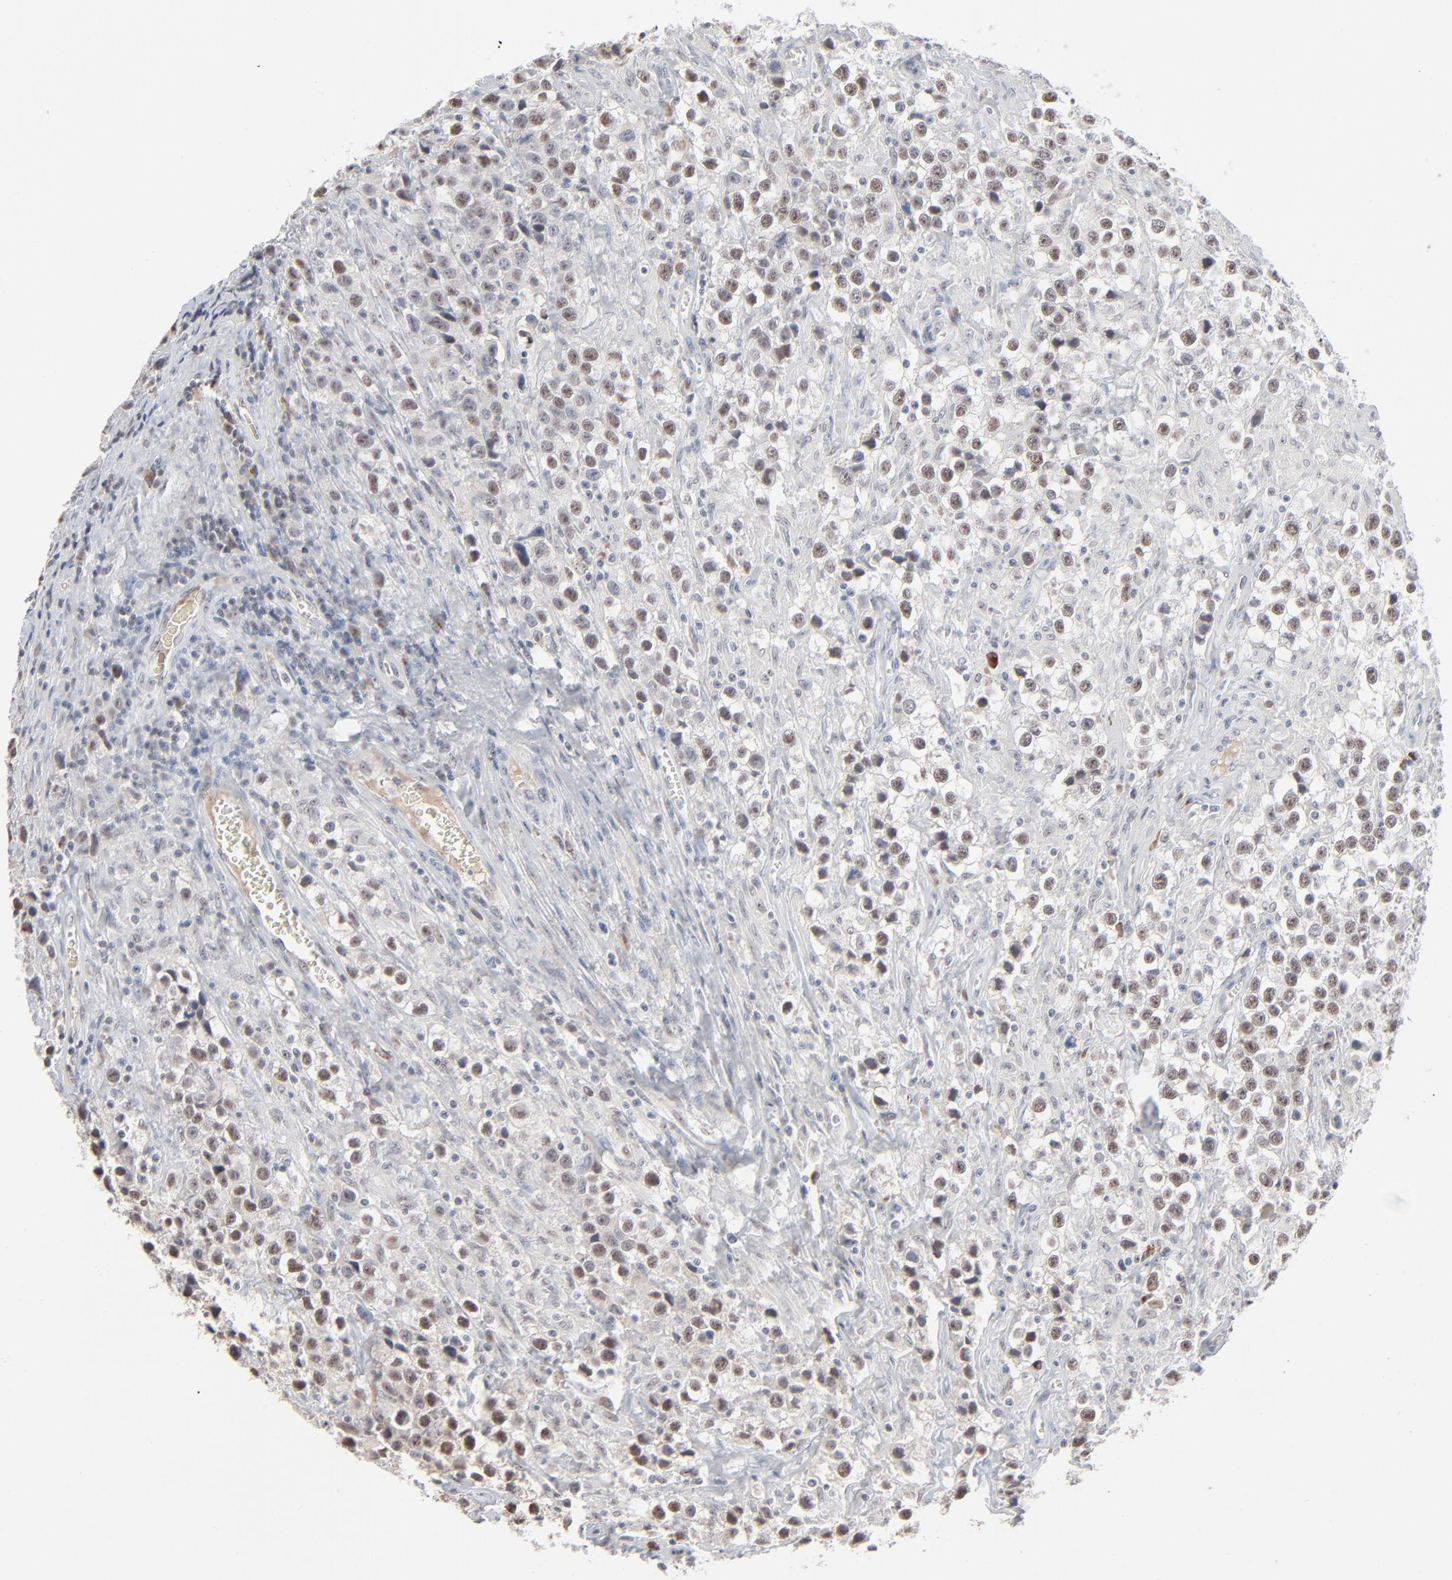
{"staining": {"intensity": "moderate", "quantity": ">75%", "location": "nuclear"}, "tissue": "testis cancer", "cell_type": "Tumor cells", "image_type": "cancer", "snomed": [{"axis": "morphology", "description": "Seminoma, NOS"}, {"axis": "topography", "description": "Testis"}], "caption": "The image reveals immunohistochemical staining of testis cancer. There is moderate nuclear staining is seen in approximately >75% of tumor cells. (brown staining indicates protein expression, while blue staining denotes nuclei).", "gene": "MPHOSPH6", "patient": {"sex": "male", "age": 43}}